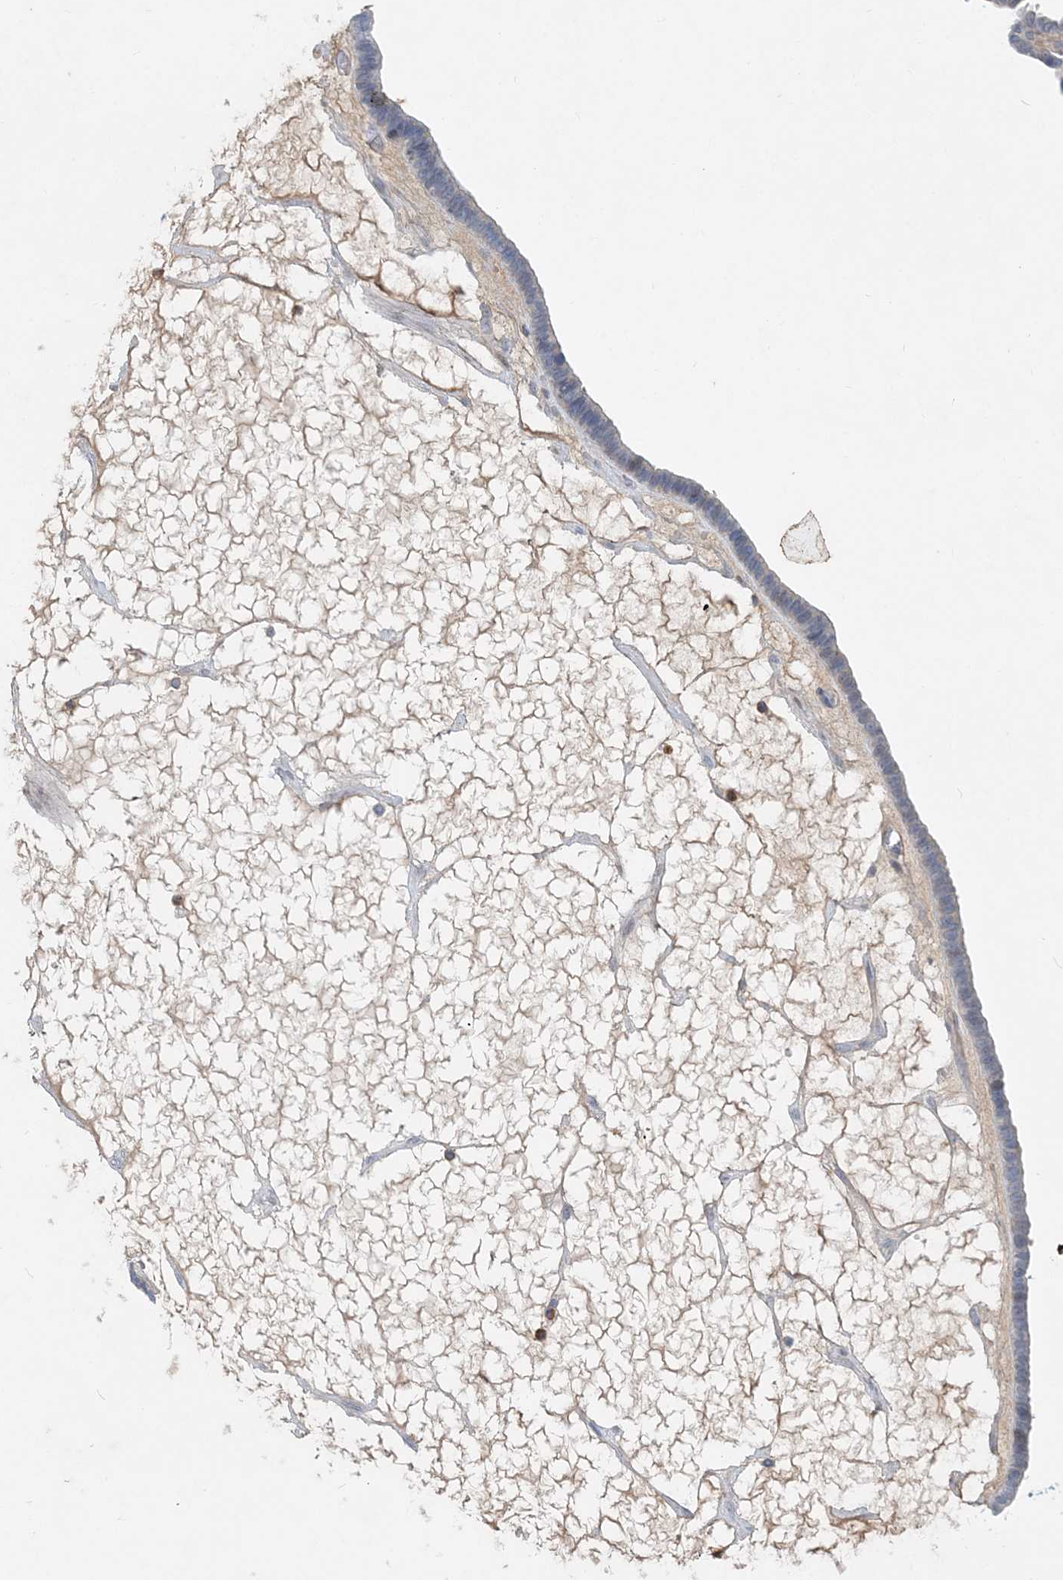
{"staining": {"intensity": "negative", "quantity": "none", "location": "none"}, "tissue": "ovarian cancer", "cell_type": "Tumor cells", "image_type": "cancer", "snomed": [{"axis": "morphology", "description": "Cystadenocarcinoma, serous, NOS"}, {"axis": "topography", "description": "Ovary"}], "caption": "Immunohistochemistry photomicrograph of serous cystadenocarcinoma (ovarian) stained for a protein (brown), which demonstrates no expression in tumor cells. Brightfield microscopy of immunohistochemistry (IHC) stained with DAB (3,3'-diaminobenzidine) (brown) and hematoxylin (blue), captured at high magnification.", "gene": "DNAH5", "patient": {"sex": "female", "age": 56}}